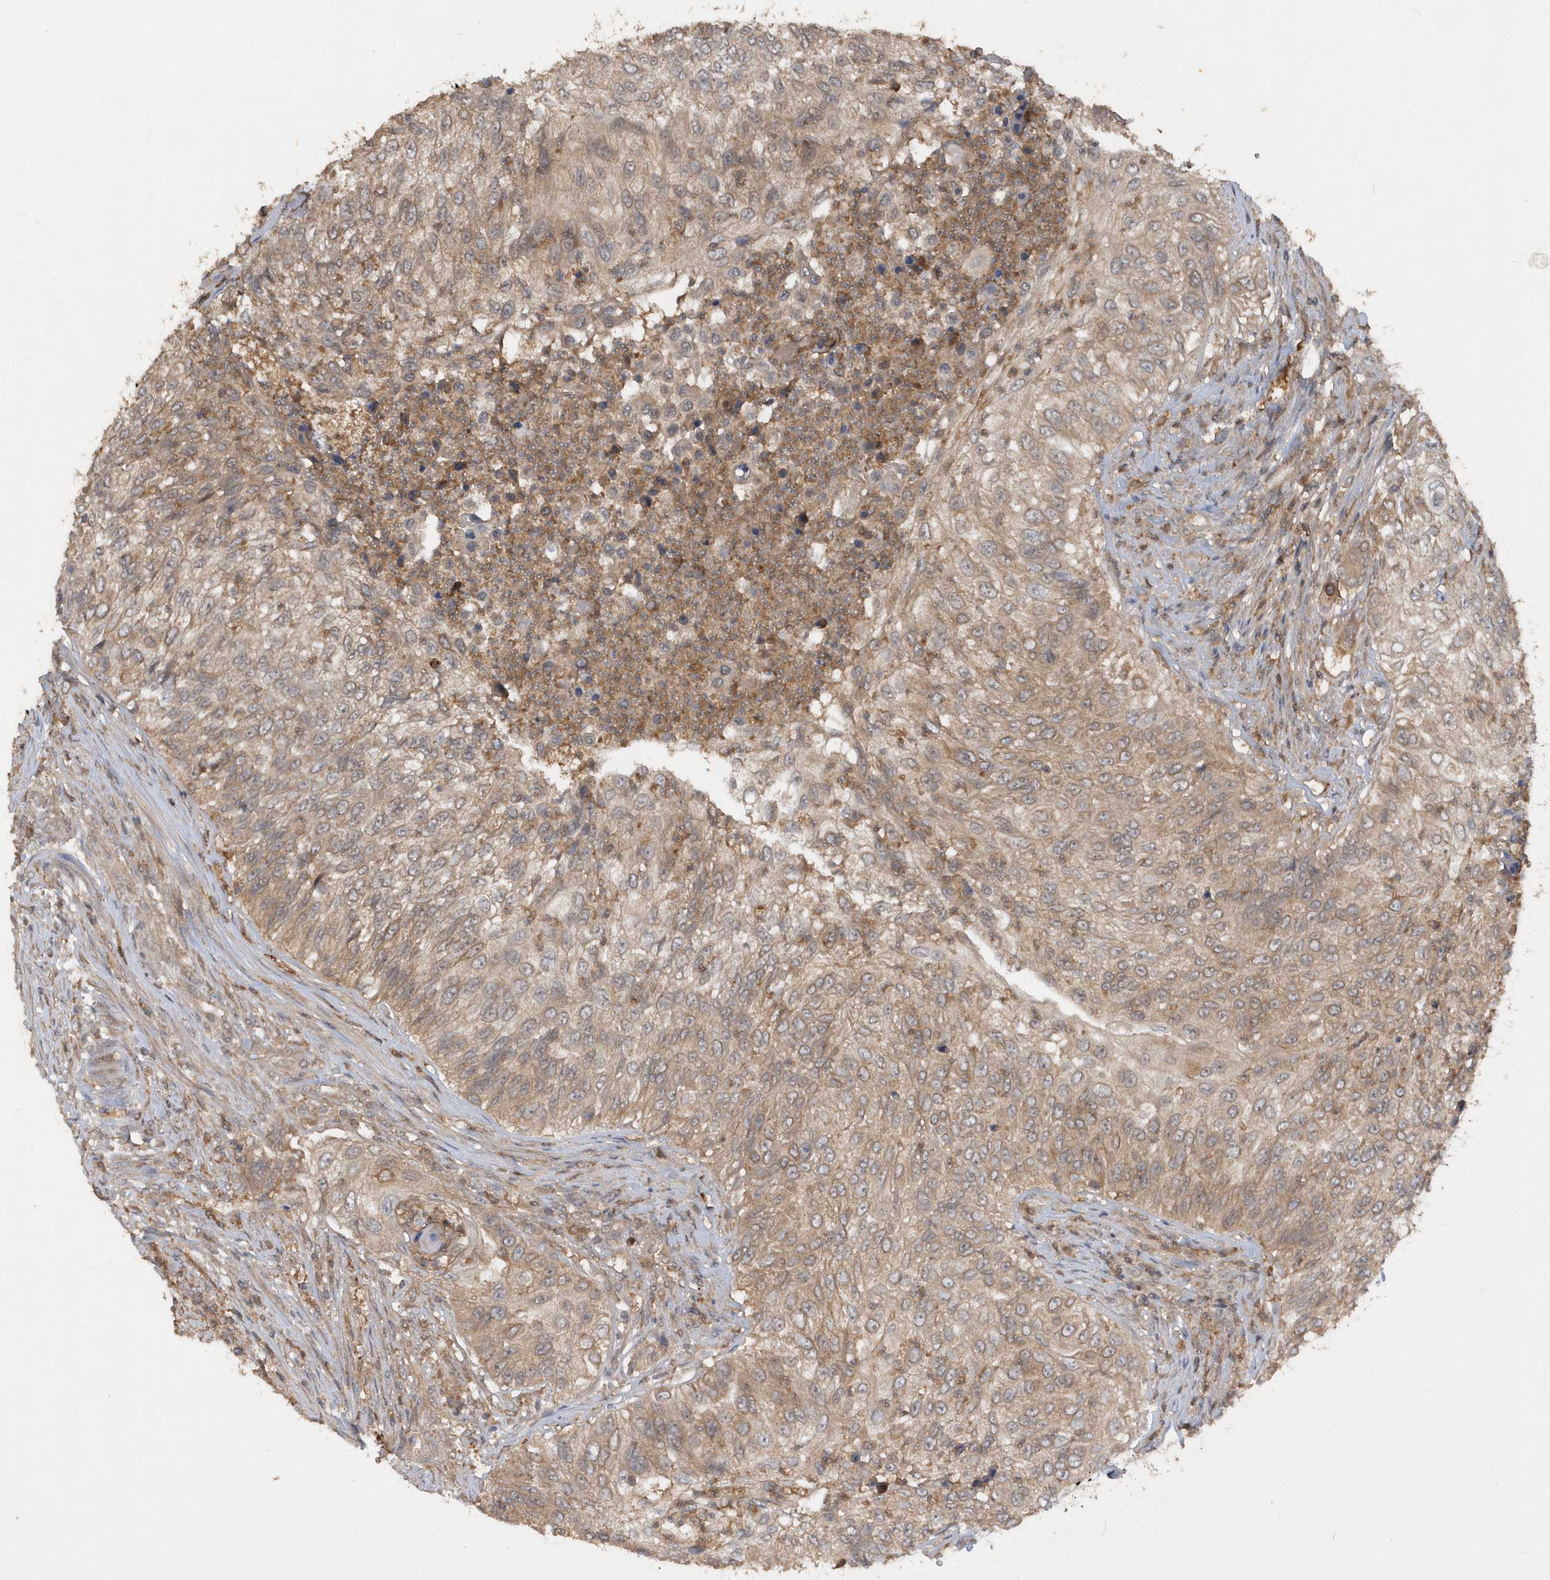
{"staining": {"intensity": "weak", "quantity": ">75%", "location": "cytoplasmic/membranous"}, "tissue": "urothelial cancer", "cell_type": "Tumor cells", "image_type": "cancer", "snomed": [{"axis": "morphology", "description": "Urothelial carcinoma, High grade"}, {"axis": "topography", "description": "Urinary bladder"}], "caption": "High-grade urothelial carcinoma tissue reveals weak cytoplasmic/membranous staining in about >75% of tumor cells, visualized by immunohistochemistry.", "gene": "RPE", "patient": {"sex": "female", "age": 60}}